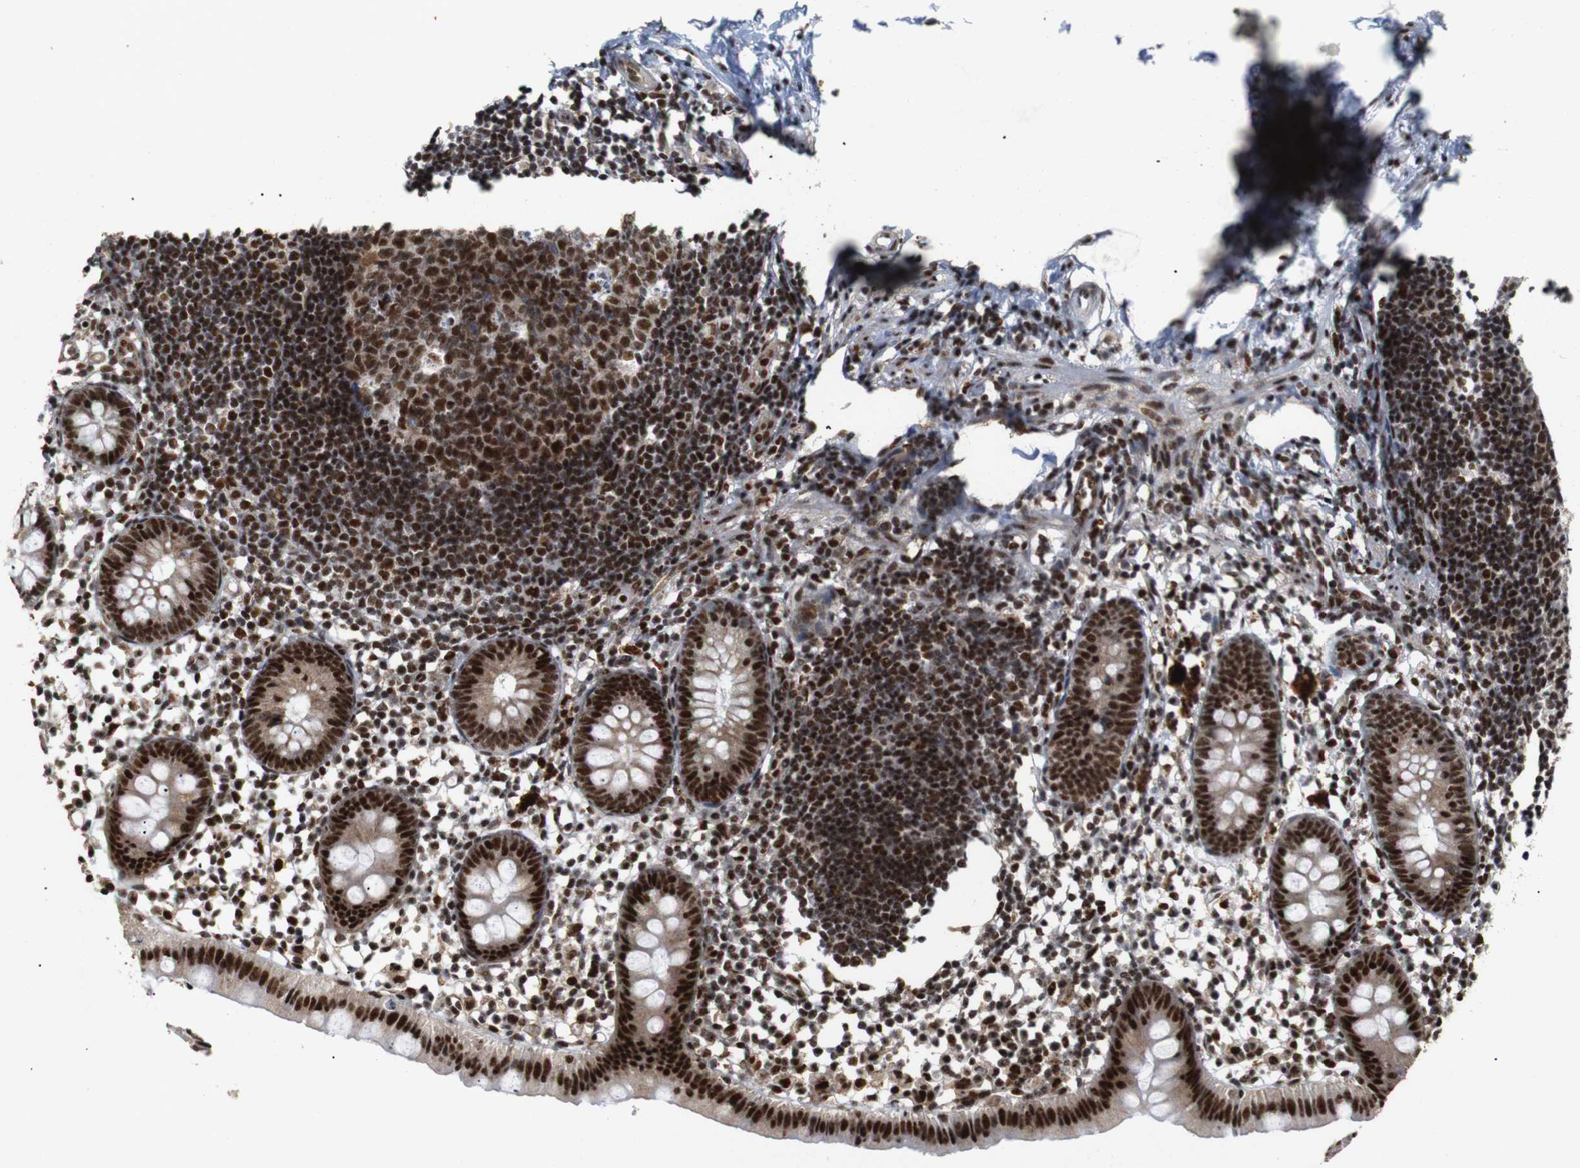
{"staining": {"intensity": "moderate", "quantity": ">75%", "location": "nuclear"}, "tissue": "appendix", "cell_type": "Glandular cells", "image_type": "normal", "snomed": [{"axis": "morphology", "description": "Normal tissue, NOS"}, {"axis": "topography", "description": "Appendix"}], "caption": "Moderate nuclear expression for a protein is present in about >75% of glandular cells of unremarkable appendix using IHC.", "gene": "PYM1", "patient": {"sex": "female", "age": 20}}